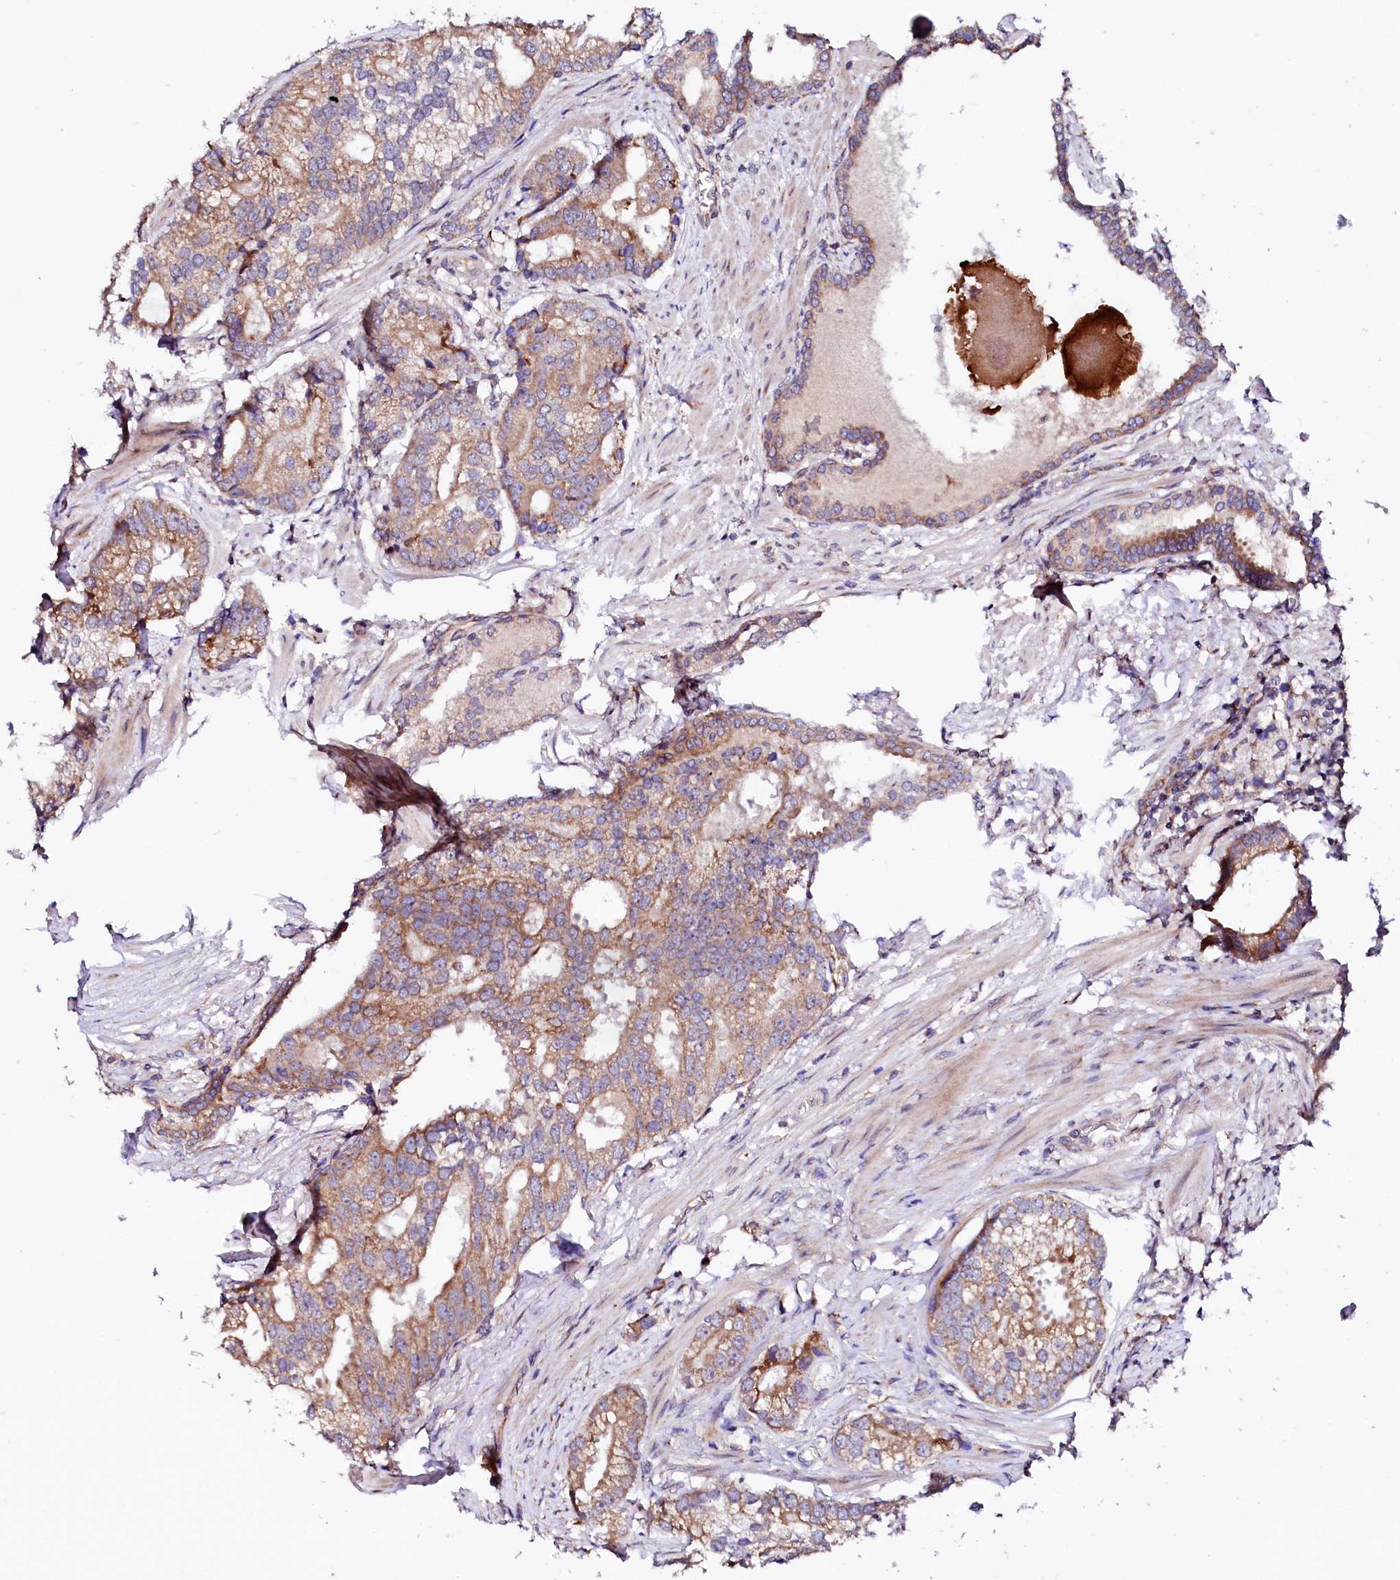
{"staining": {"intensity": "moderate", "quantity": ">75%", "location": "cytoplasmic/membranous"}, "tissue": "prostate cancer", "cell_type": "Tumor cells", "image_type": "cancer", "snomed": [{"axis": "morphology", "description": "Adenocarcinoma, High grade"}, {"axis": "topography", "description": "Prostate"}], "caption": "A photomicrograph of human prostate cancer stained for a protein shows moderate cytoplasmic/membranous brown staining in tumor cells.", "gene": "UBE3C", "patient": {"sex": "male", "age": 75}}